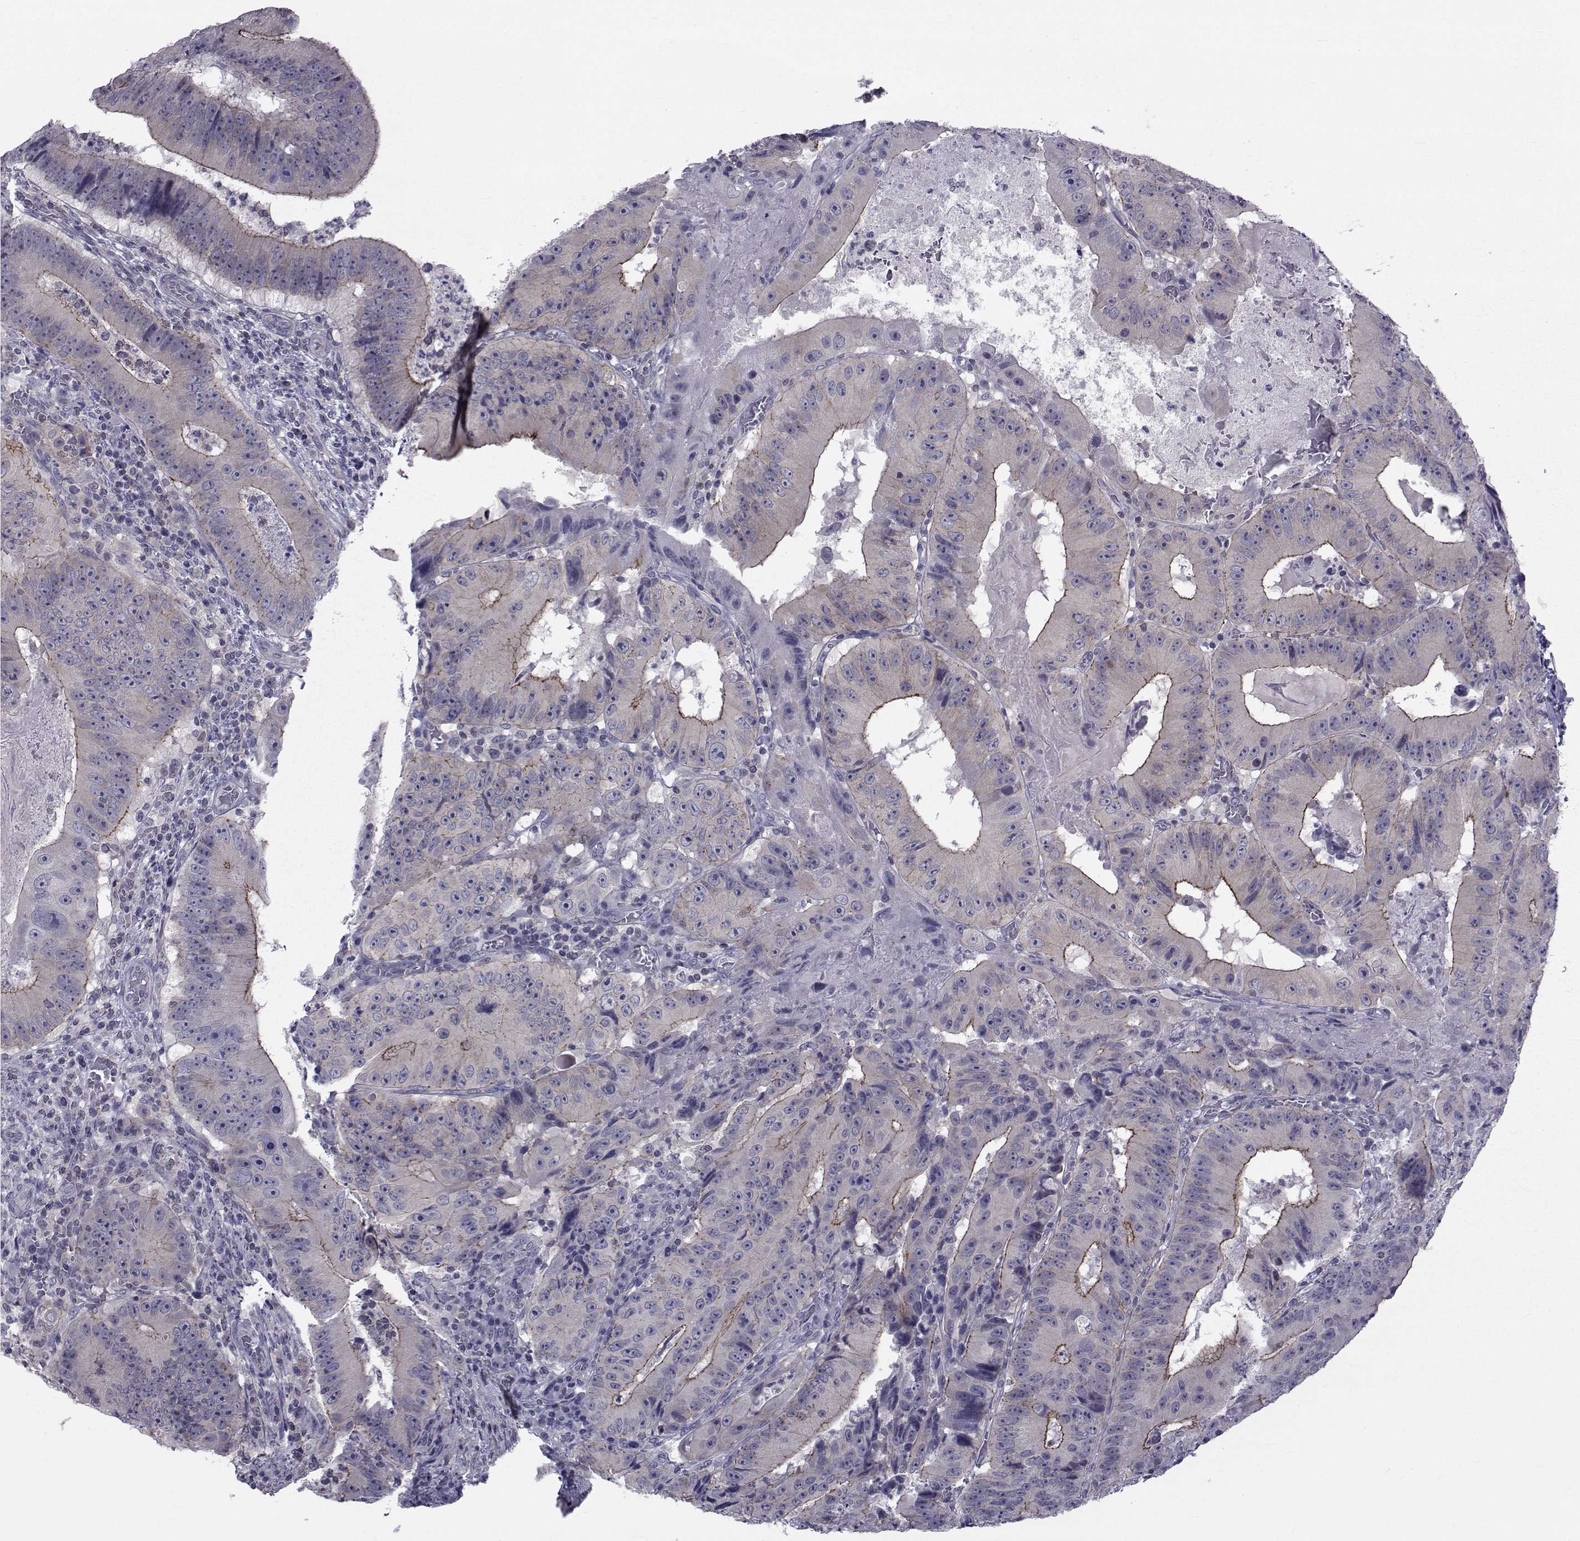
{"staining": {"intensity": "strong", "quantity": "<25%", "location": "cytoplasmic/membranous"}, "tissue": "colorectal cancer", "cell_type": "Tumor cells", "image_type": "cancer", "snomed": [{"axis": "morphology", "description": "Adenocarcinoma, NOS"}, {"axis": "topography", "description": "Colon"}], "caption": "The immunohistochemical stain labels strong cytoplasmic/membranous expression in tumor cells of colorectal cancer (adenocarcinoma) tissue. Nuclei are stained in blue.", "gene": "SLC30A10", "patient": {"sex": "female", "age": 86}}